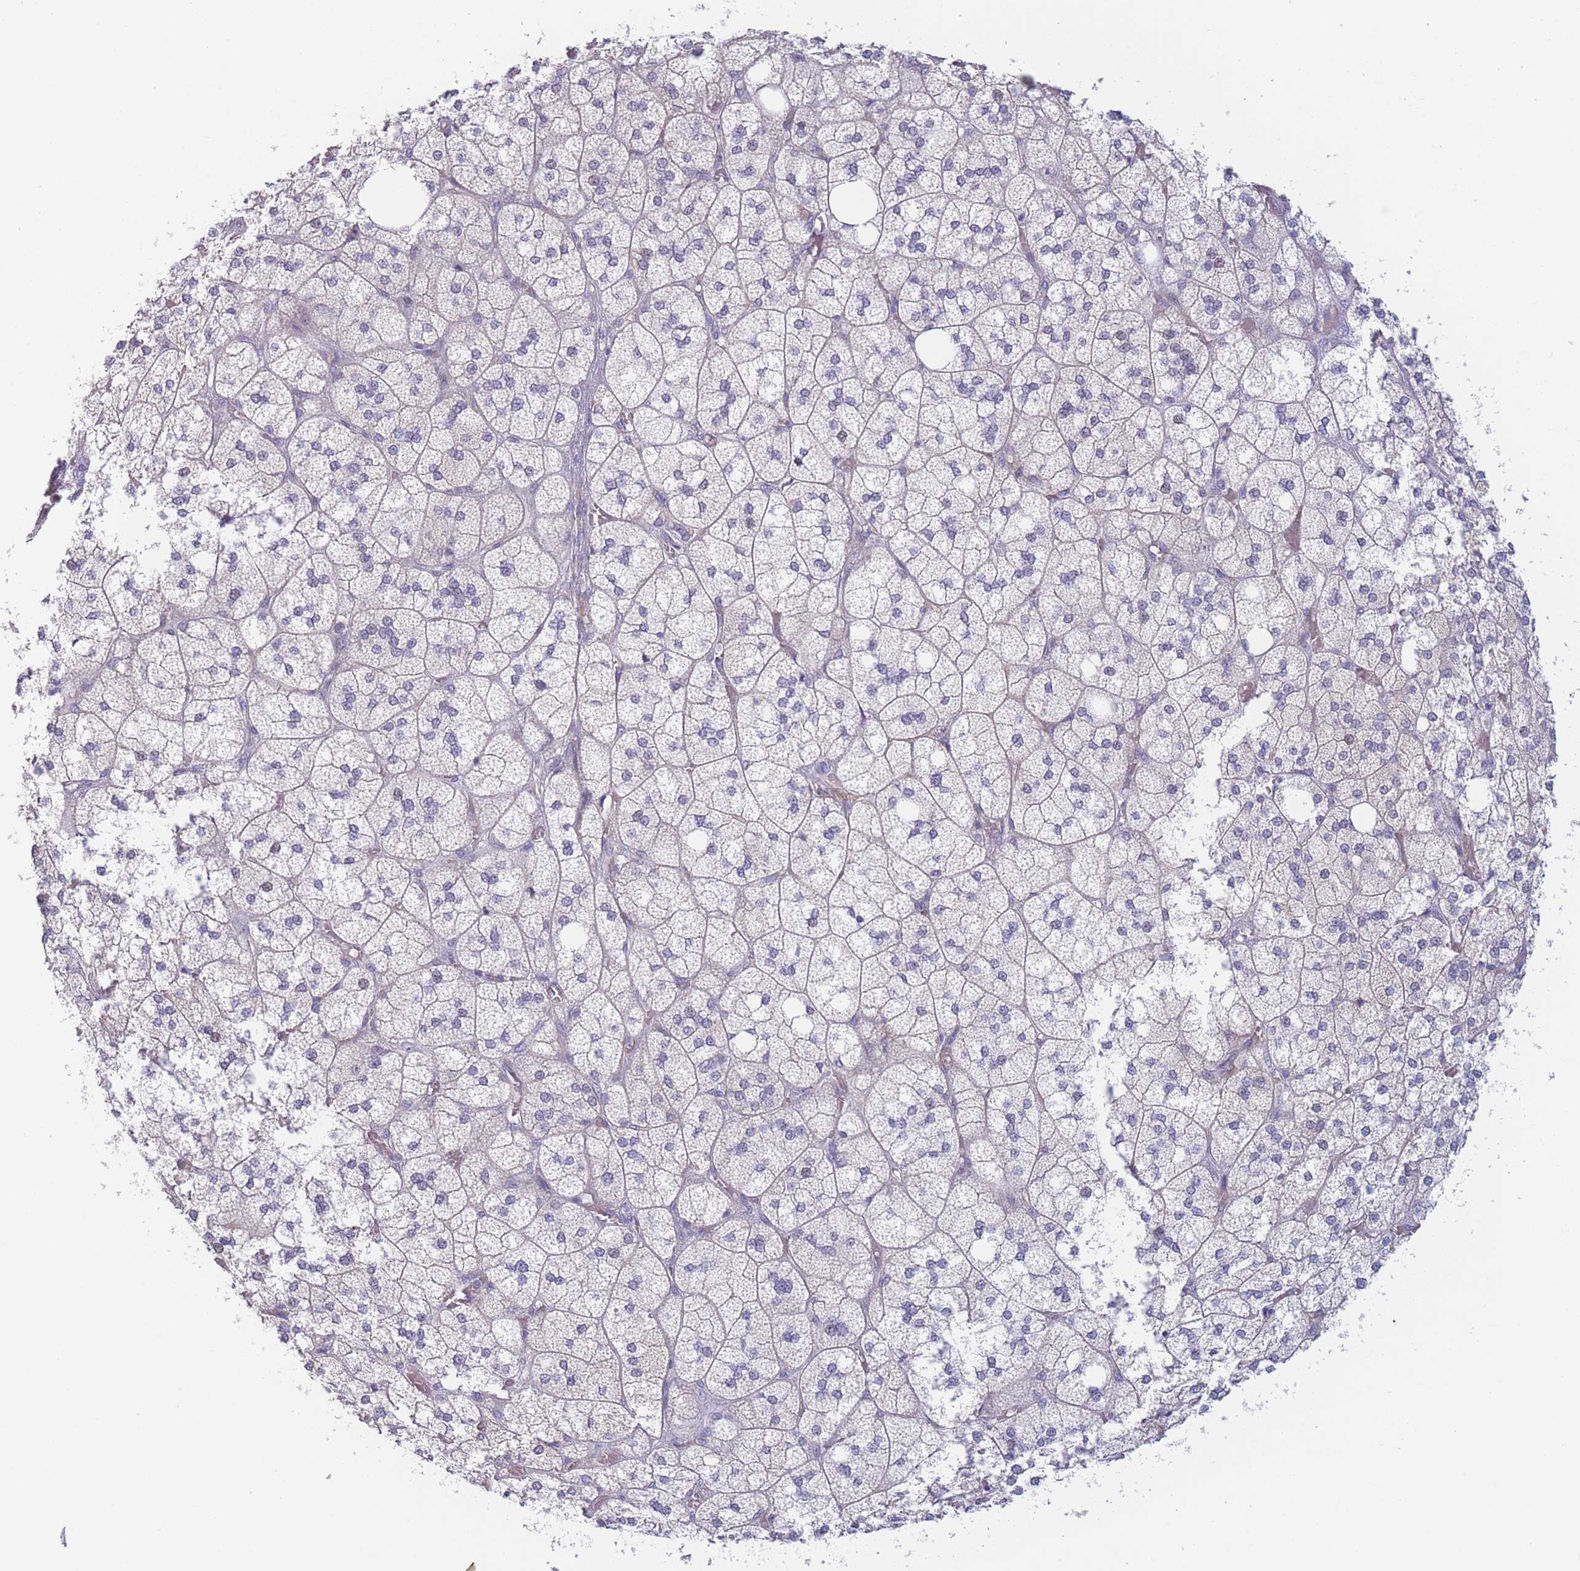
{"staining": {"intensity": "negative", "quantity": "none", "location": "none"}, "tissue": "adrenal gland", "cell_type": "Glandular cells", "image_type": "normal", "snomed": [{"axis": "morphology", "description": "Normal tissue, NOS"}, {"axis": "topography", "description": "Adrenal gland"}], "caption": "Glandular cells are negative for brown protein staining in unremarkable adrenal gland. (IHC, brightfield microscopy, high magnification).", "gene": "FAM227B", "patient": {"sex": "male", "age": 61}}